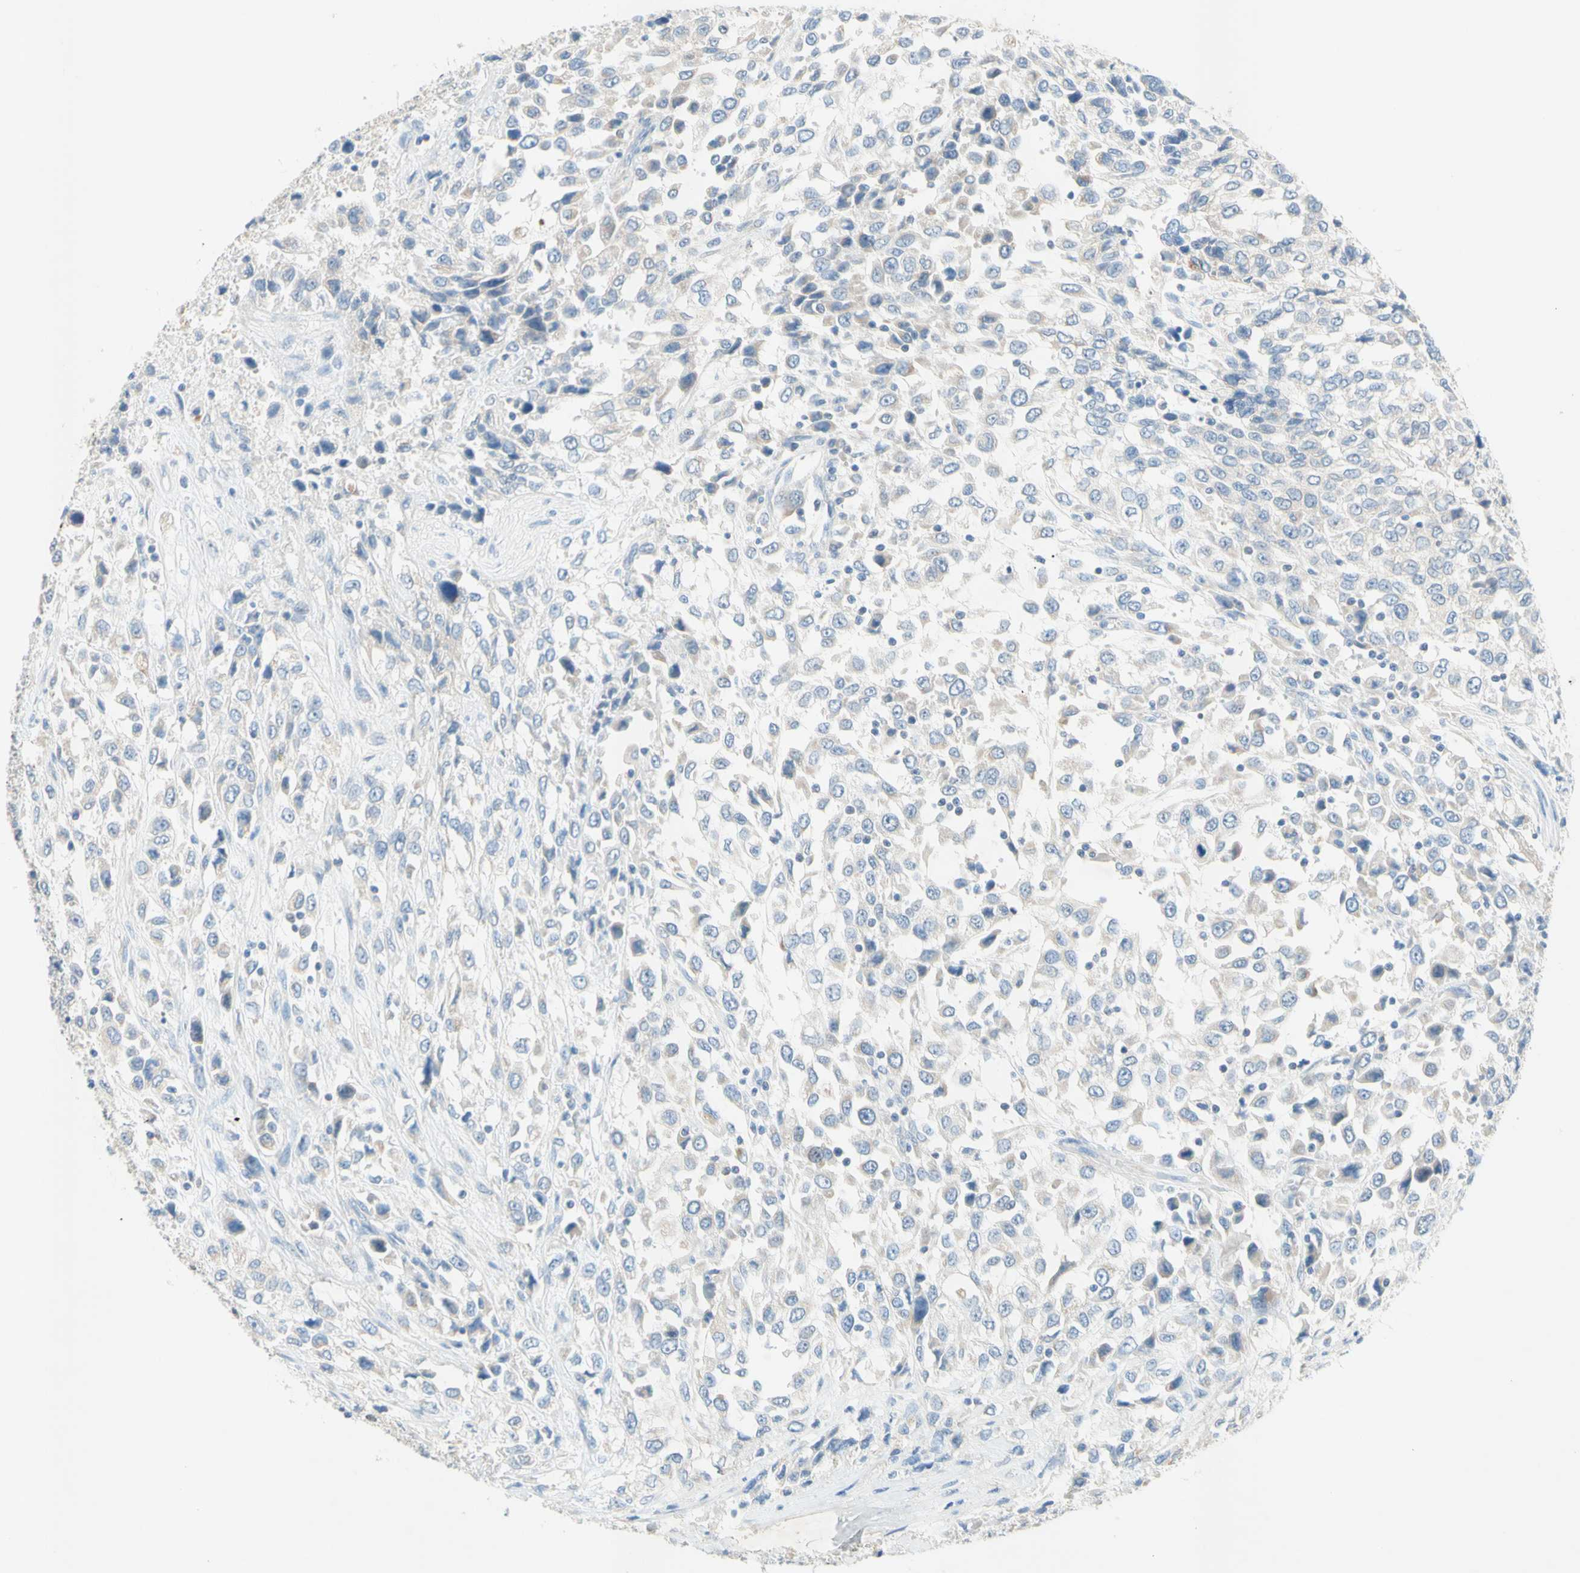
{"staining": {"intensity": "negative", "quantity": "none", "location": "none"}, "tissue": "urothelial cancer", "cell_type": "Tumor cells", "image_type": "cancer", "snomed": [{"axis": "morphology", "description": "Urothelial carcinoma, High grade"}, {"axis": "topography", "description": "Urinary bladder"}], "caption": "This is an immunohistochemistry photomicrograph of human high-grade urothelial carcinoma. There is no staining in tumor cells.", "gene": "MFF", "patient": {"sex": "female", "age": 80}}